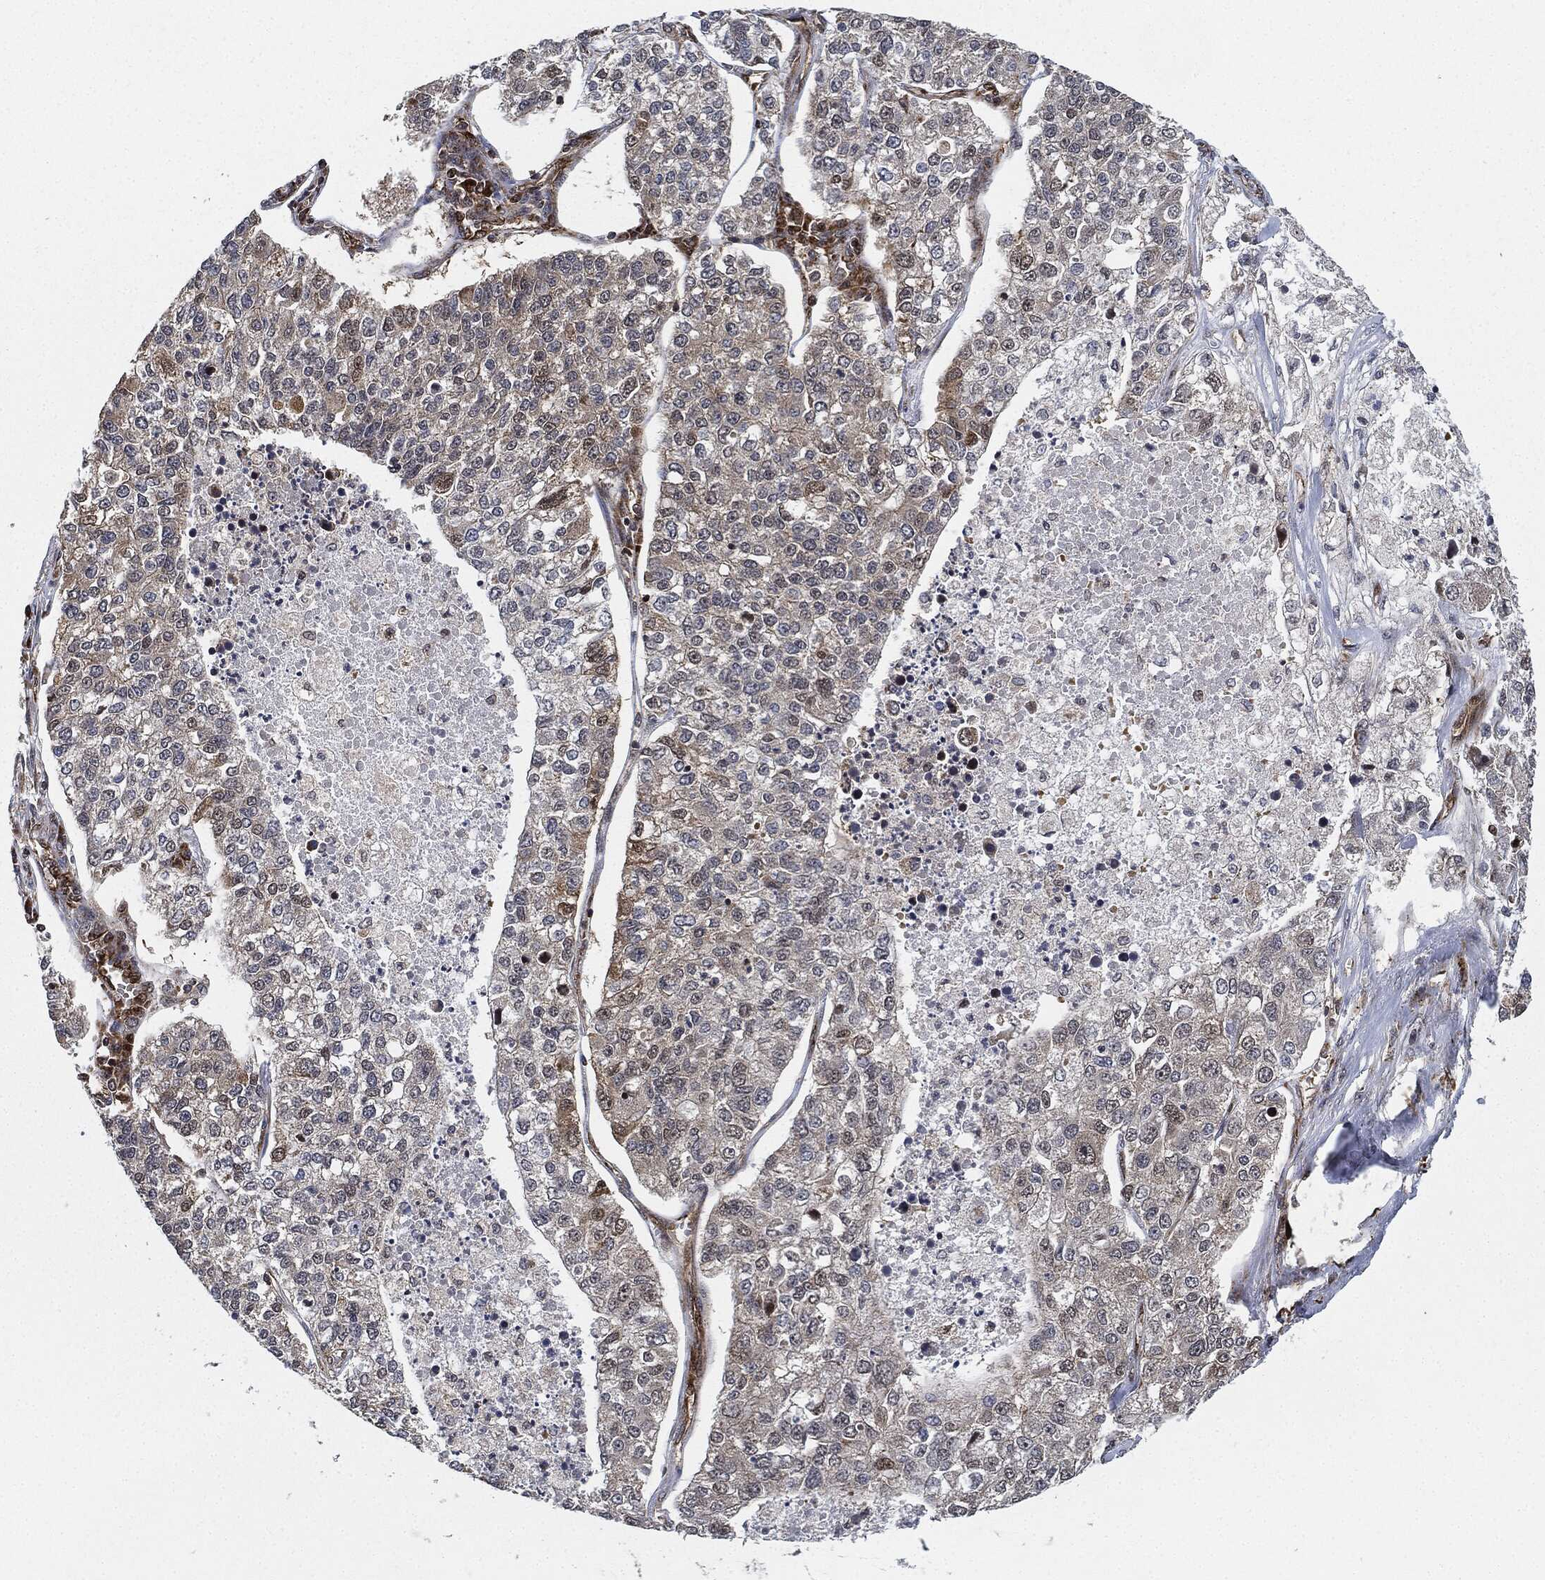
{"staining": {"intensity": "negative", "quantity": "none", "location": "none"}, "tissue": "lung cancer", "cell_type": "Tumor cells", "image_type": "cancer", "snomed": [{"axis": "morphology", "description": "Adenocarcinoma, NOS"}, {"axis": "topography", "description": "Lung"}], "caption": "Immunohistochemical staining of human lung adenocarcinoma displays no significant positivity in tumor cells.", "gene": "RNASEL", "patient": {"sex": "male", "age": 49}}